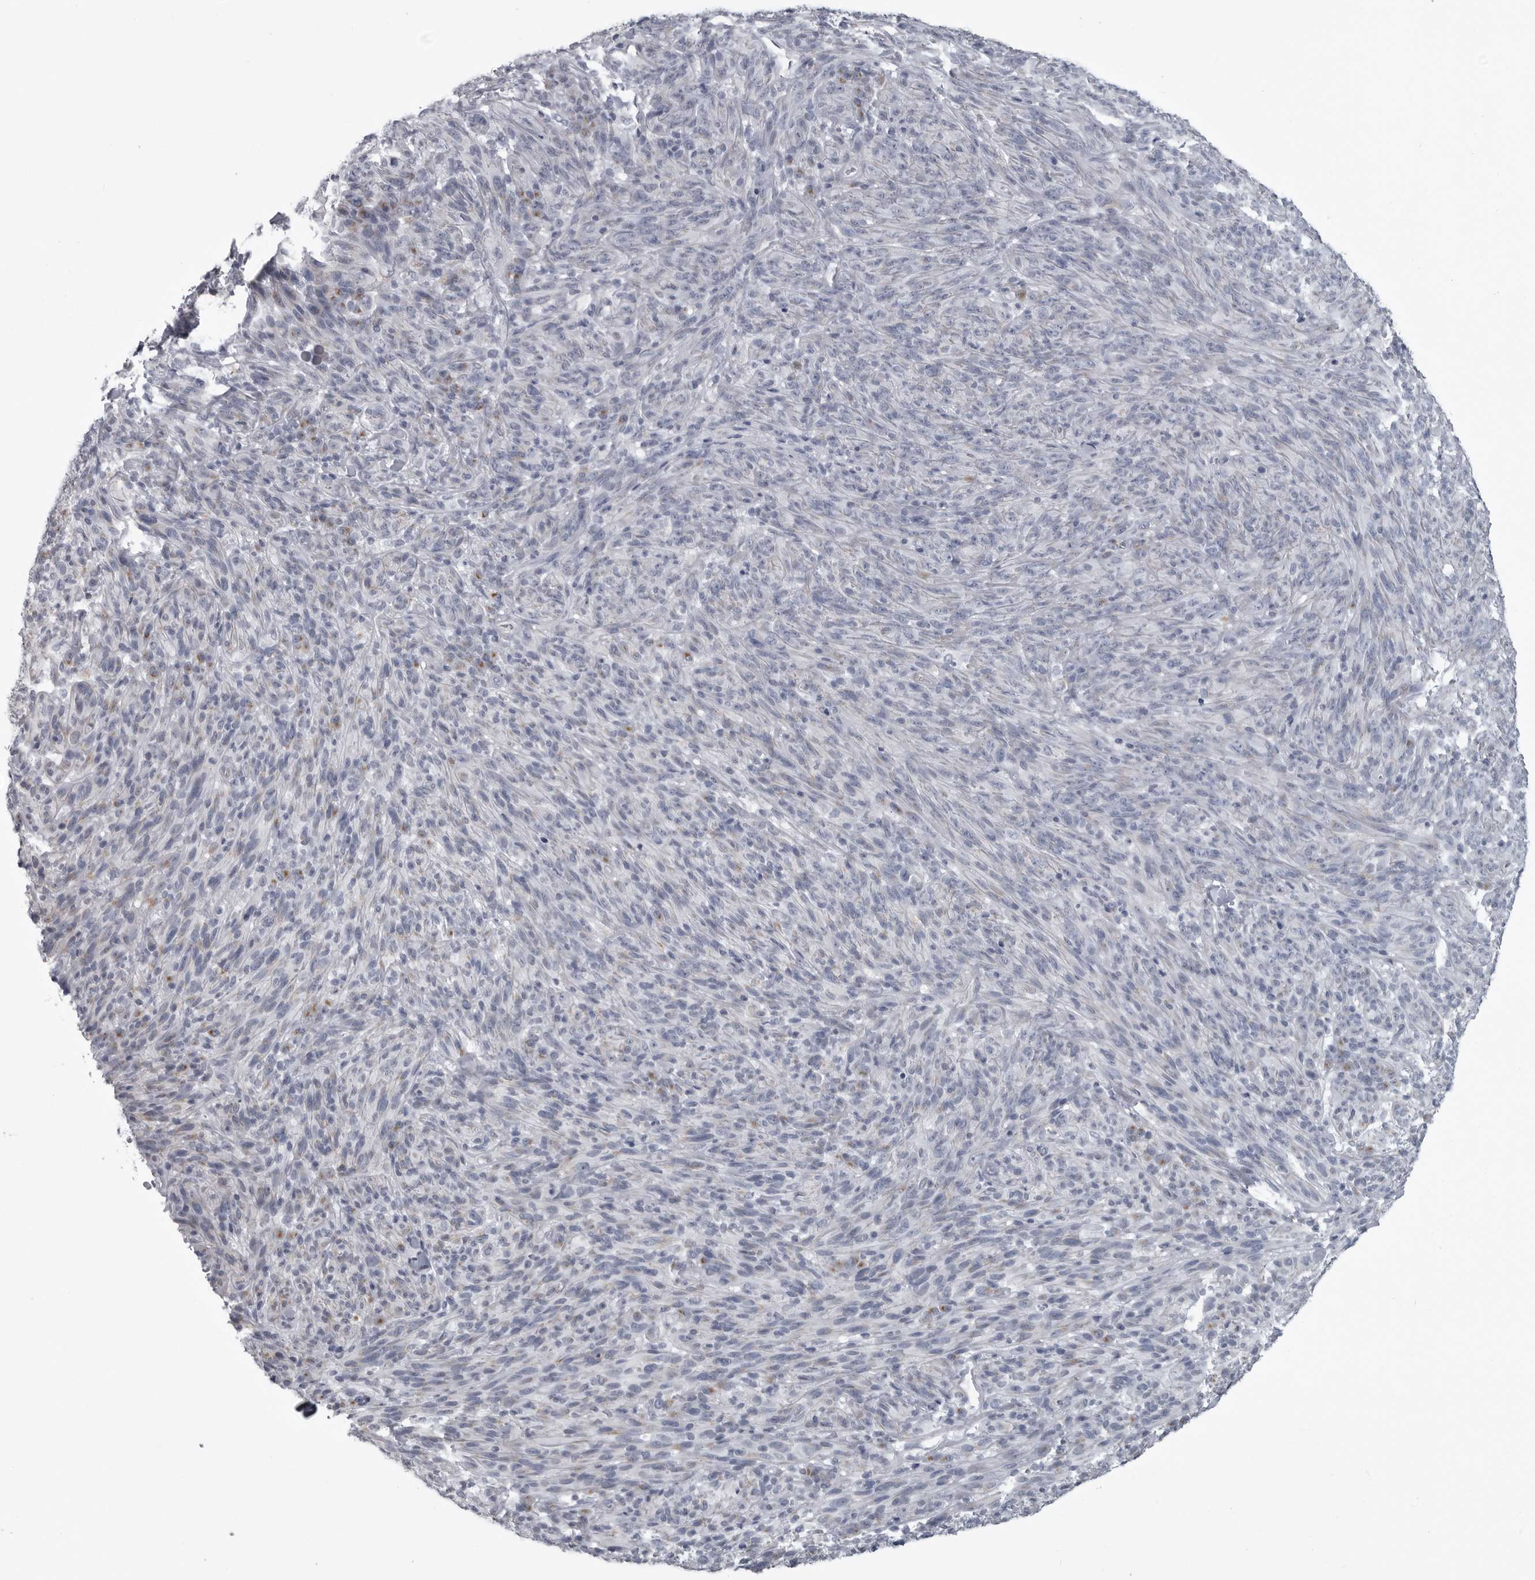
{"staining": {"intensity": "negative", "quantity": "none", "location": "none"}, "tissue": "melanoma", "cell_type": "Tumor cells", "image_type": "cancer", "snomed": [{"axis": "morphology", "description": "Malignant melanoma, NOS"}, {"axis": "topography", "description": "Skin of head"}], "caption": "This is a histopathology image of IHC staining of melanoma, which shows no expression in tumor cells.", "gene": "MYOC", "patient": {"sex": "male", "age": 96}}